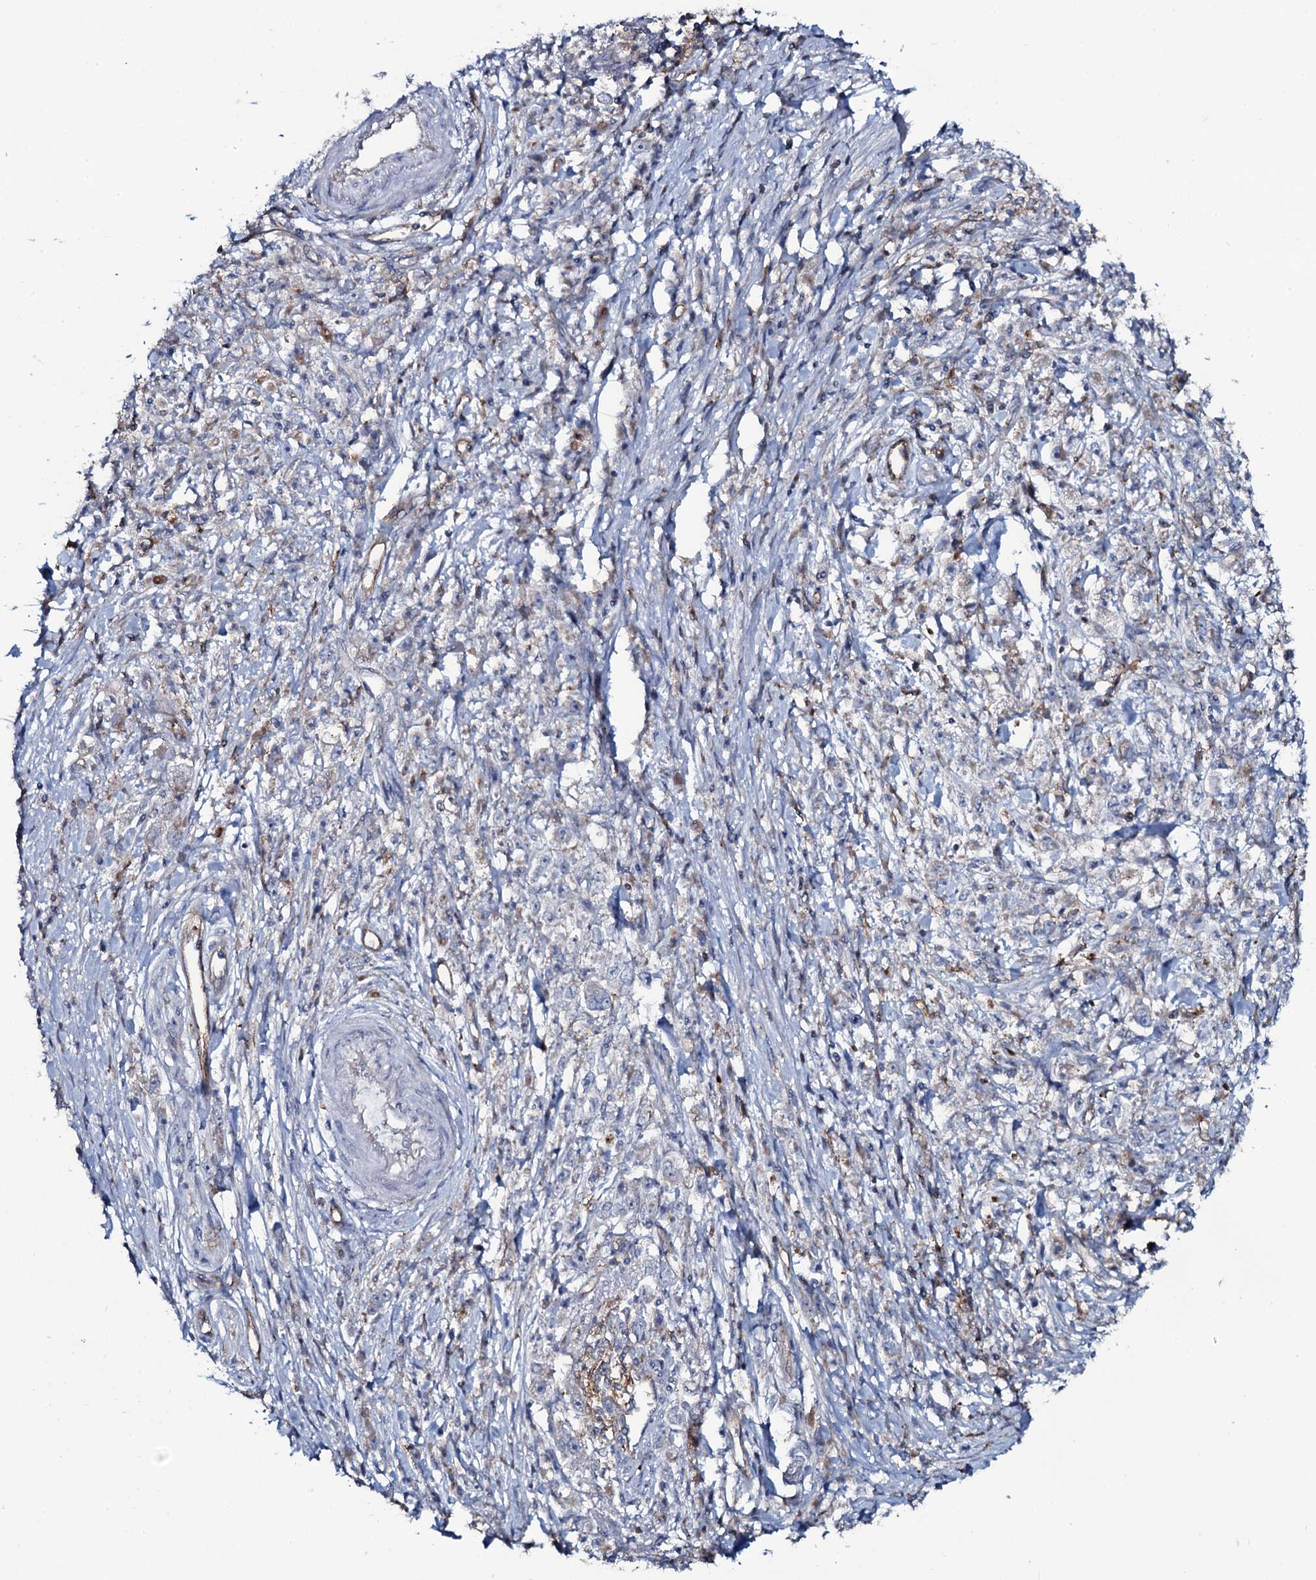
{"staining": {"intensity": "negative", "quantity": "none", "location": "none"}, "tissue": "stomach cancer", "cell_type": "Tumor cells", "image_type": "cancer", "snomed": [{"axis": "morphology", "description": "Adenocarcinoma, NOS"}, {"axis": "topography", "description": "Stomach"}], "caption": "DAB immunohistochemical staining of stomach cancer (adenocarcinoma) displays no significant staining in tumor cells.", "gene": "SNAP23", "patient": {"sex": "female", "age": 59}}